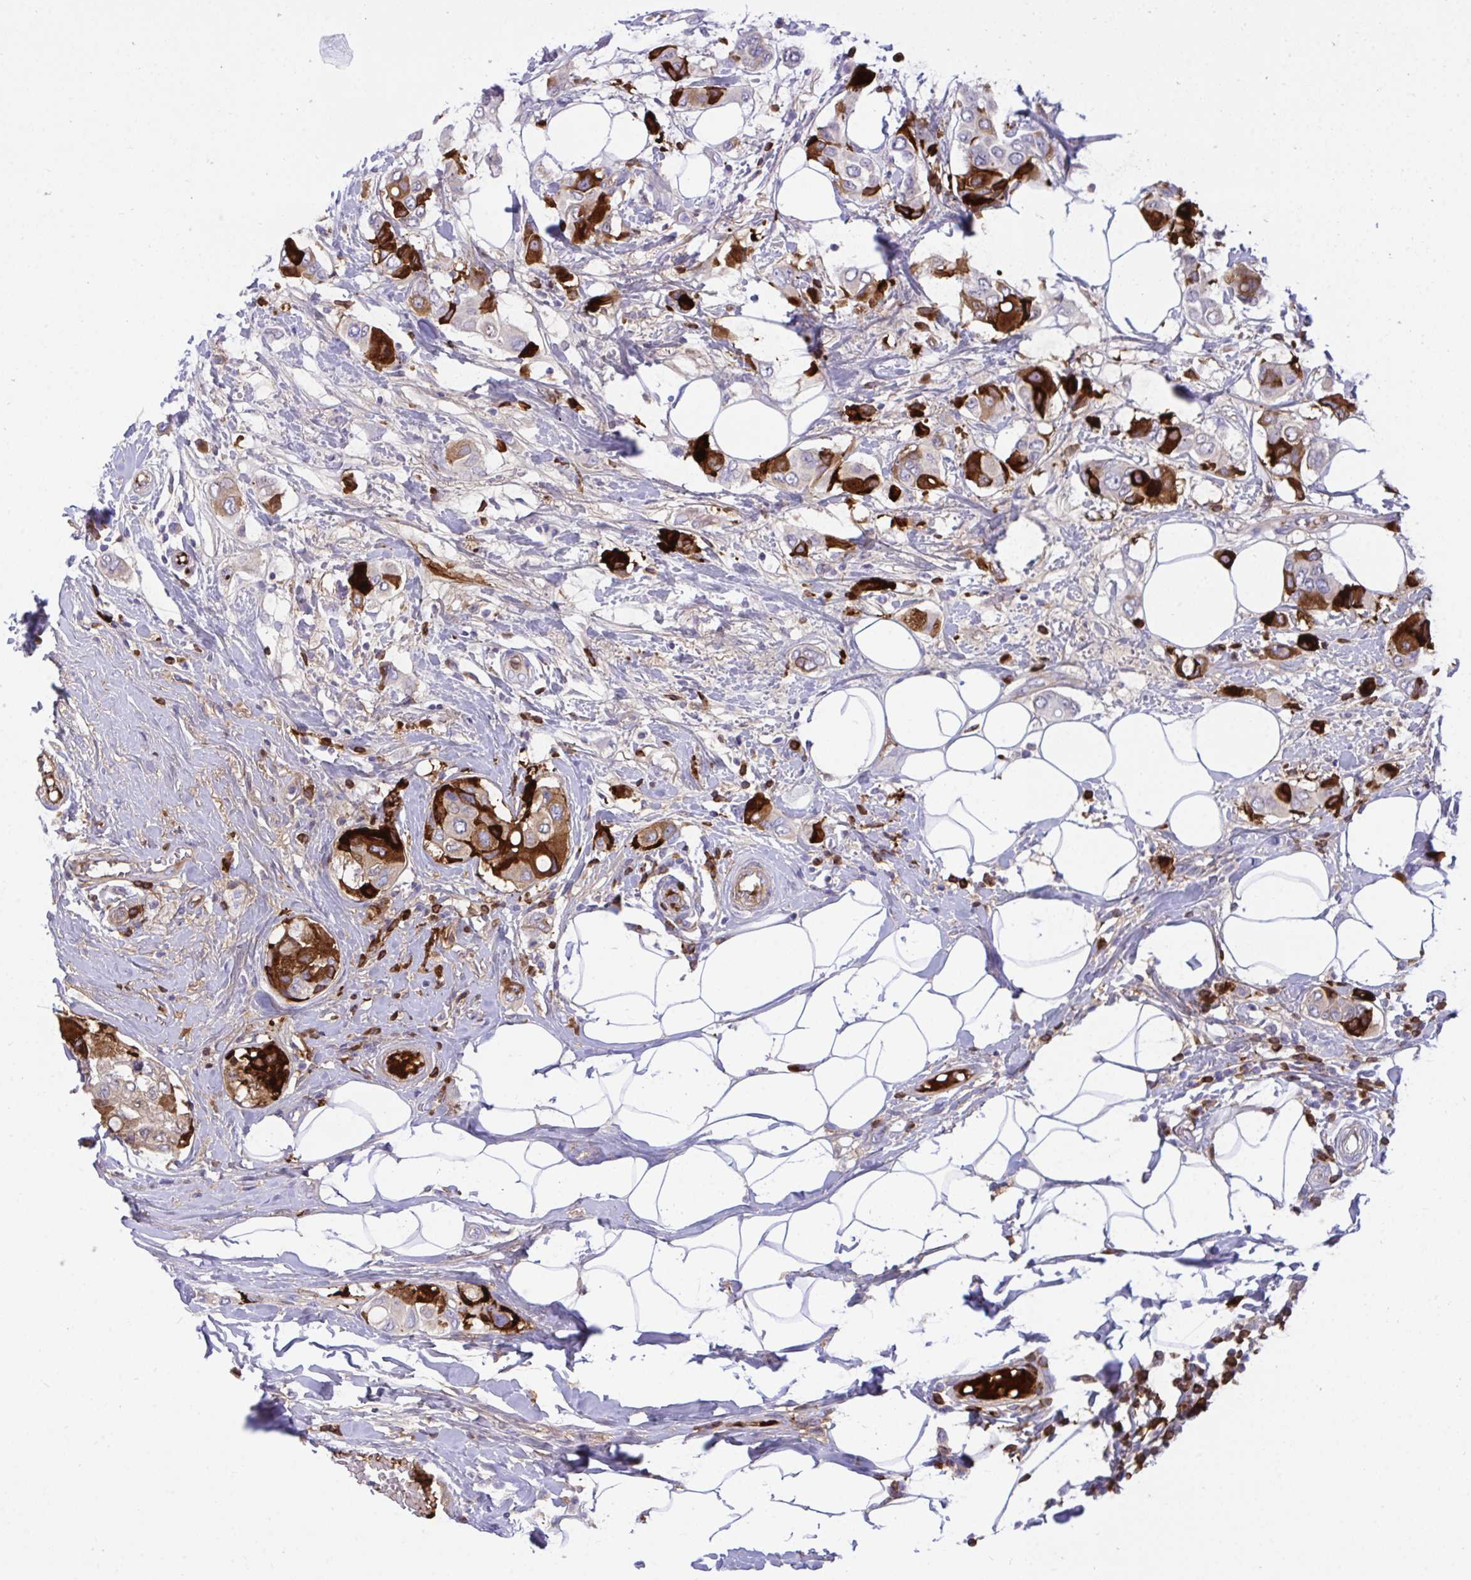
{"staining": {"intensity": "strong", "quantity": "25%-75%", "location": "cytoplasmic/membranous"}, "tissue": "breast cancer", "cell_type": "Tumor cells", "image_type": "cancer", "snomed": [{"axis": "morphology", "description": "Lobular carcinoma"}, {"axis": "topography", "description": "Breast"}], "caption": "Human breast cancer stained with a brown dye exhibits strong cytoplasmic/membranous positive expression in approximately 25%-75% of tumor cells.", "gene": "F2", "patient": {"sex": "female", "age": 51}}